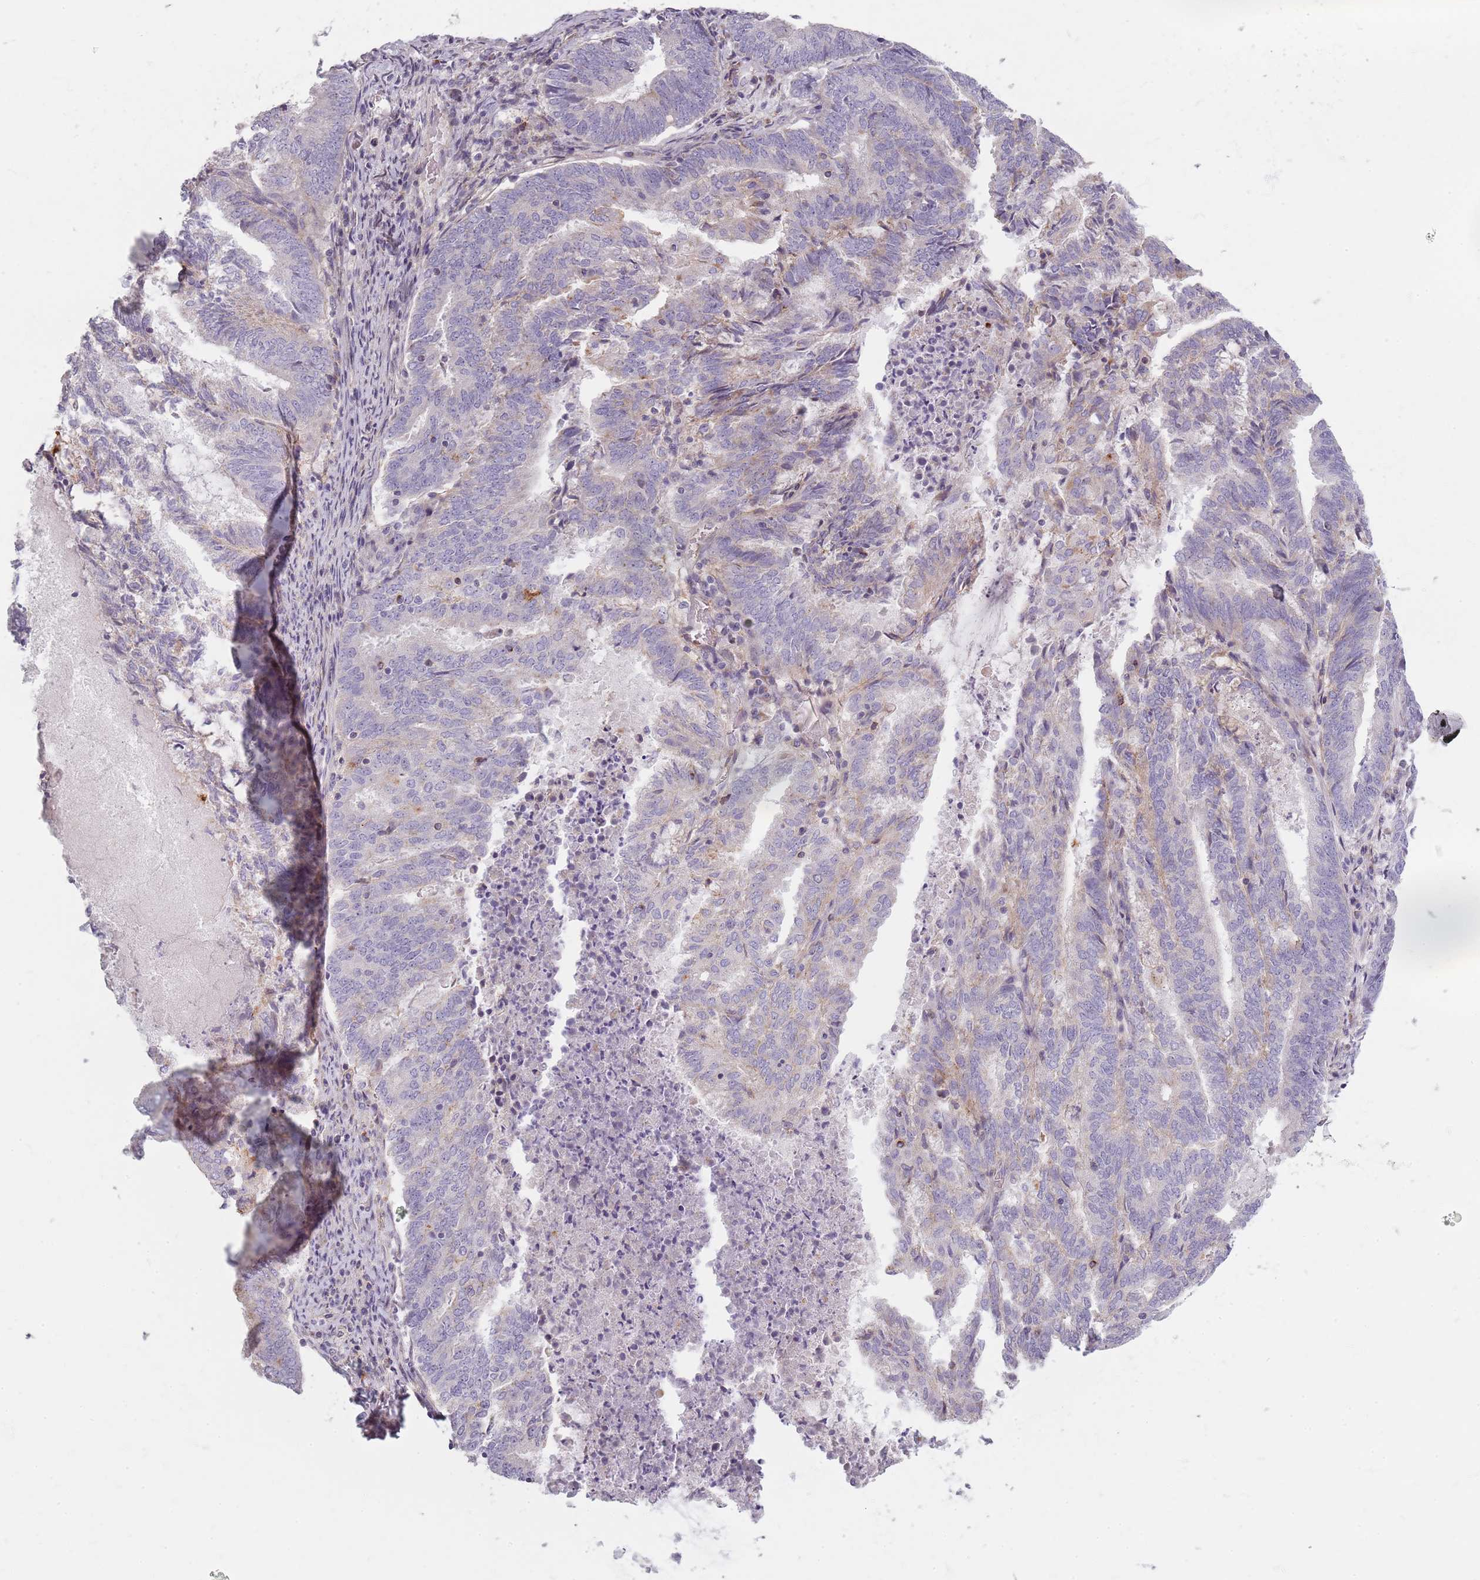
{"staining": {"intensity": "negative", "quantity": "none", "location": "none"}, "tissue": "endometrial cancer", "cell_type": "Tumor cells", "image_type": "cancer", "snomed": [{"axis": "morphology", "description": "Adenocarcinoma, NOS"}, {"axis": "topography", "description": "Endometrium"}], "caption": "High power microscopy histopathology image of an immunohistochemistry histopathology image of endometrial cancer, revealing no significant positivity in tumor cells.", "gene": "SYNGR3", "patient": {"sex": "female", "age": 80}}